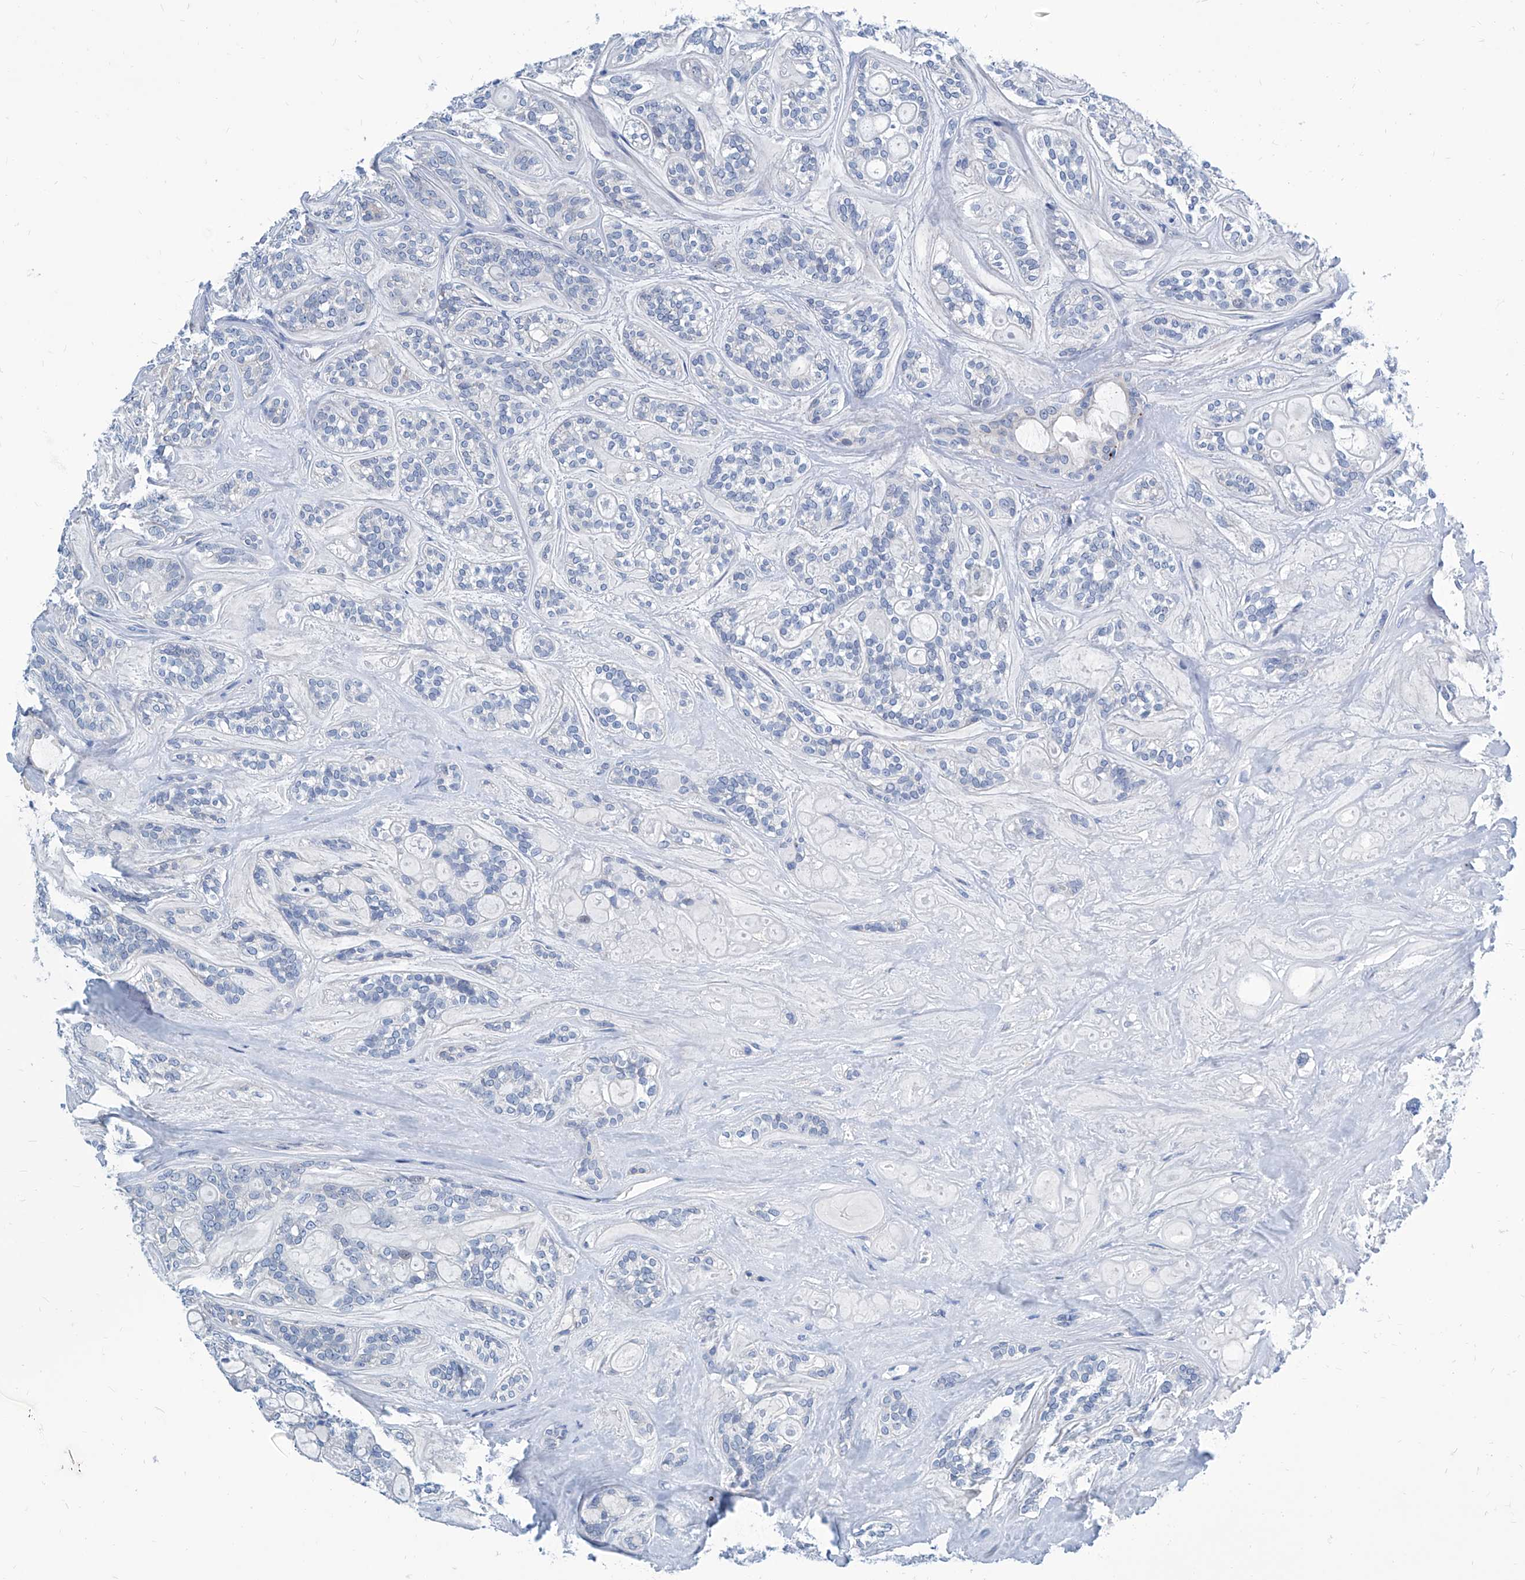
{"staining": {"intensity": "negative", "quantity": "none", "location": "none"}, "tissue": "head and neck cancer", "cell_type": "Tumor cells", "image_type": "cancer", "snomed": [{"axis": "morphology", "description": "Adenocarcinoma, NOS"}, {"axis": "topography", "description": "Head-Neck"}], "caption": "Tumor cells are negative for protein expression in human adenocarcinoma (head and neck). The staining was performed using DAB (3,3'-diaminobenzidine) to visualize the protein expression in brown, while the nuclei were stained in blue with hematoxylin (Magnification: 20x).", "gene": "ZNF519", "patient": {"sex": "male", "age": 66}}